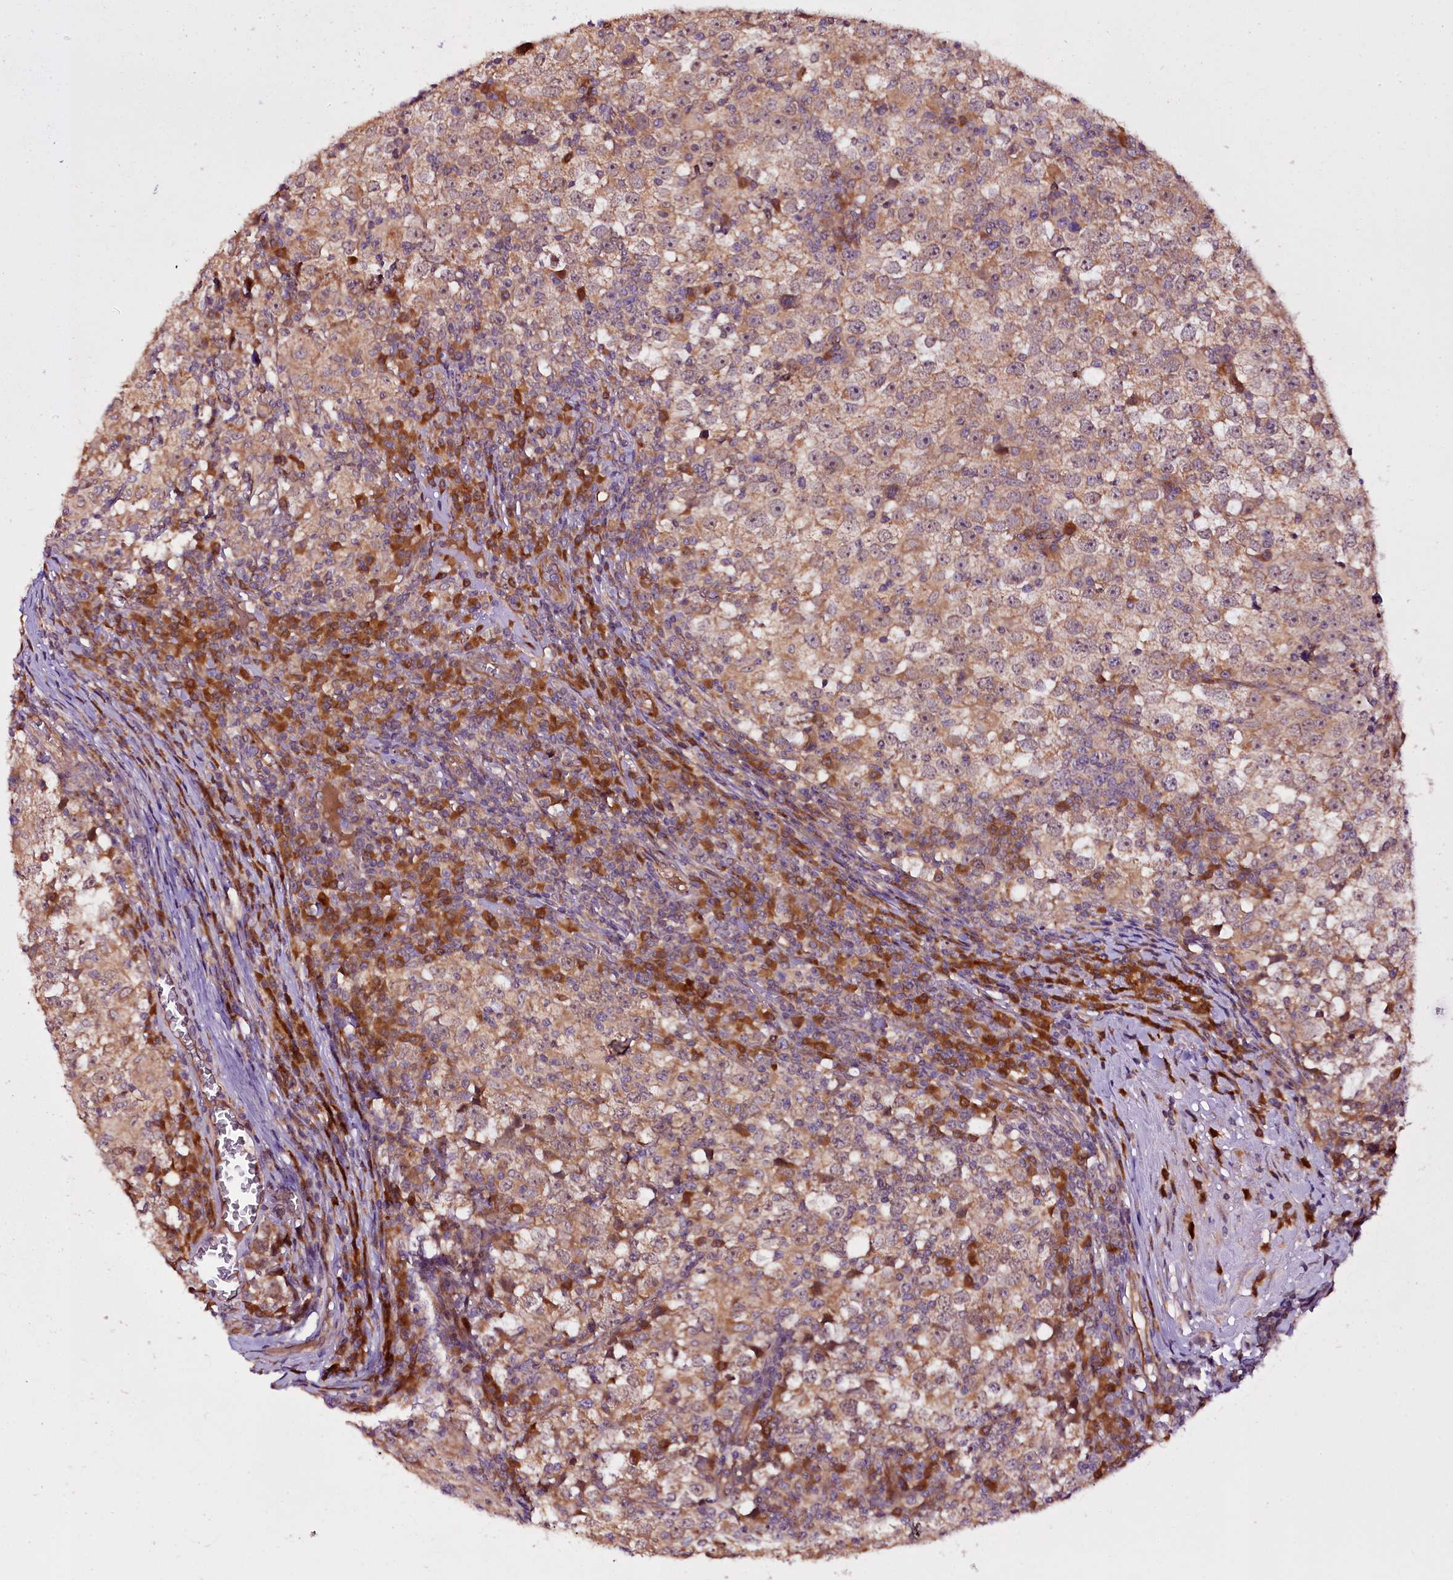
{"staining": {"intensity": "weak", "quantity": ">75%", "location": "cytoplasmic/membranous"}, "tissue": "testis cancer", "cell_type": "Tumor cells", "image_type": "cancer", "snomed": [{"axis": "morphology", "description": "Seminoma, NOS"}, {"axis": "topography", "description": "Testis"}], "caption": "Immunohistochemistry (IHC) of human testis cancer reveals low levels of weak cytoplasmic/membranous positivity in about >75% of tumor cells.", "gene": "RPUSD2", "patient": {"sex": "male", "age": 65}}